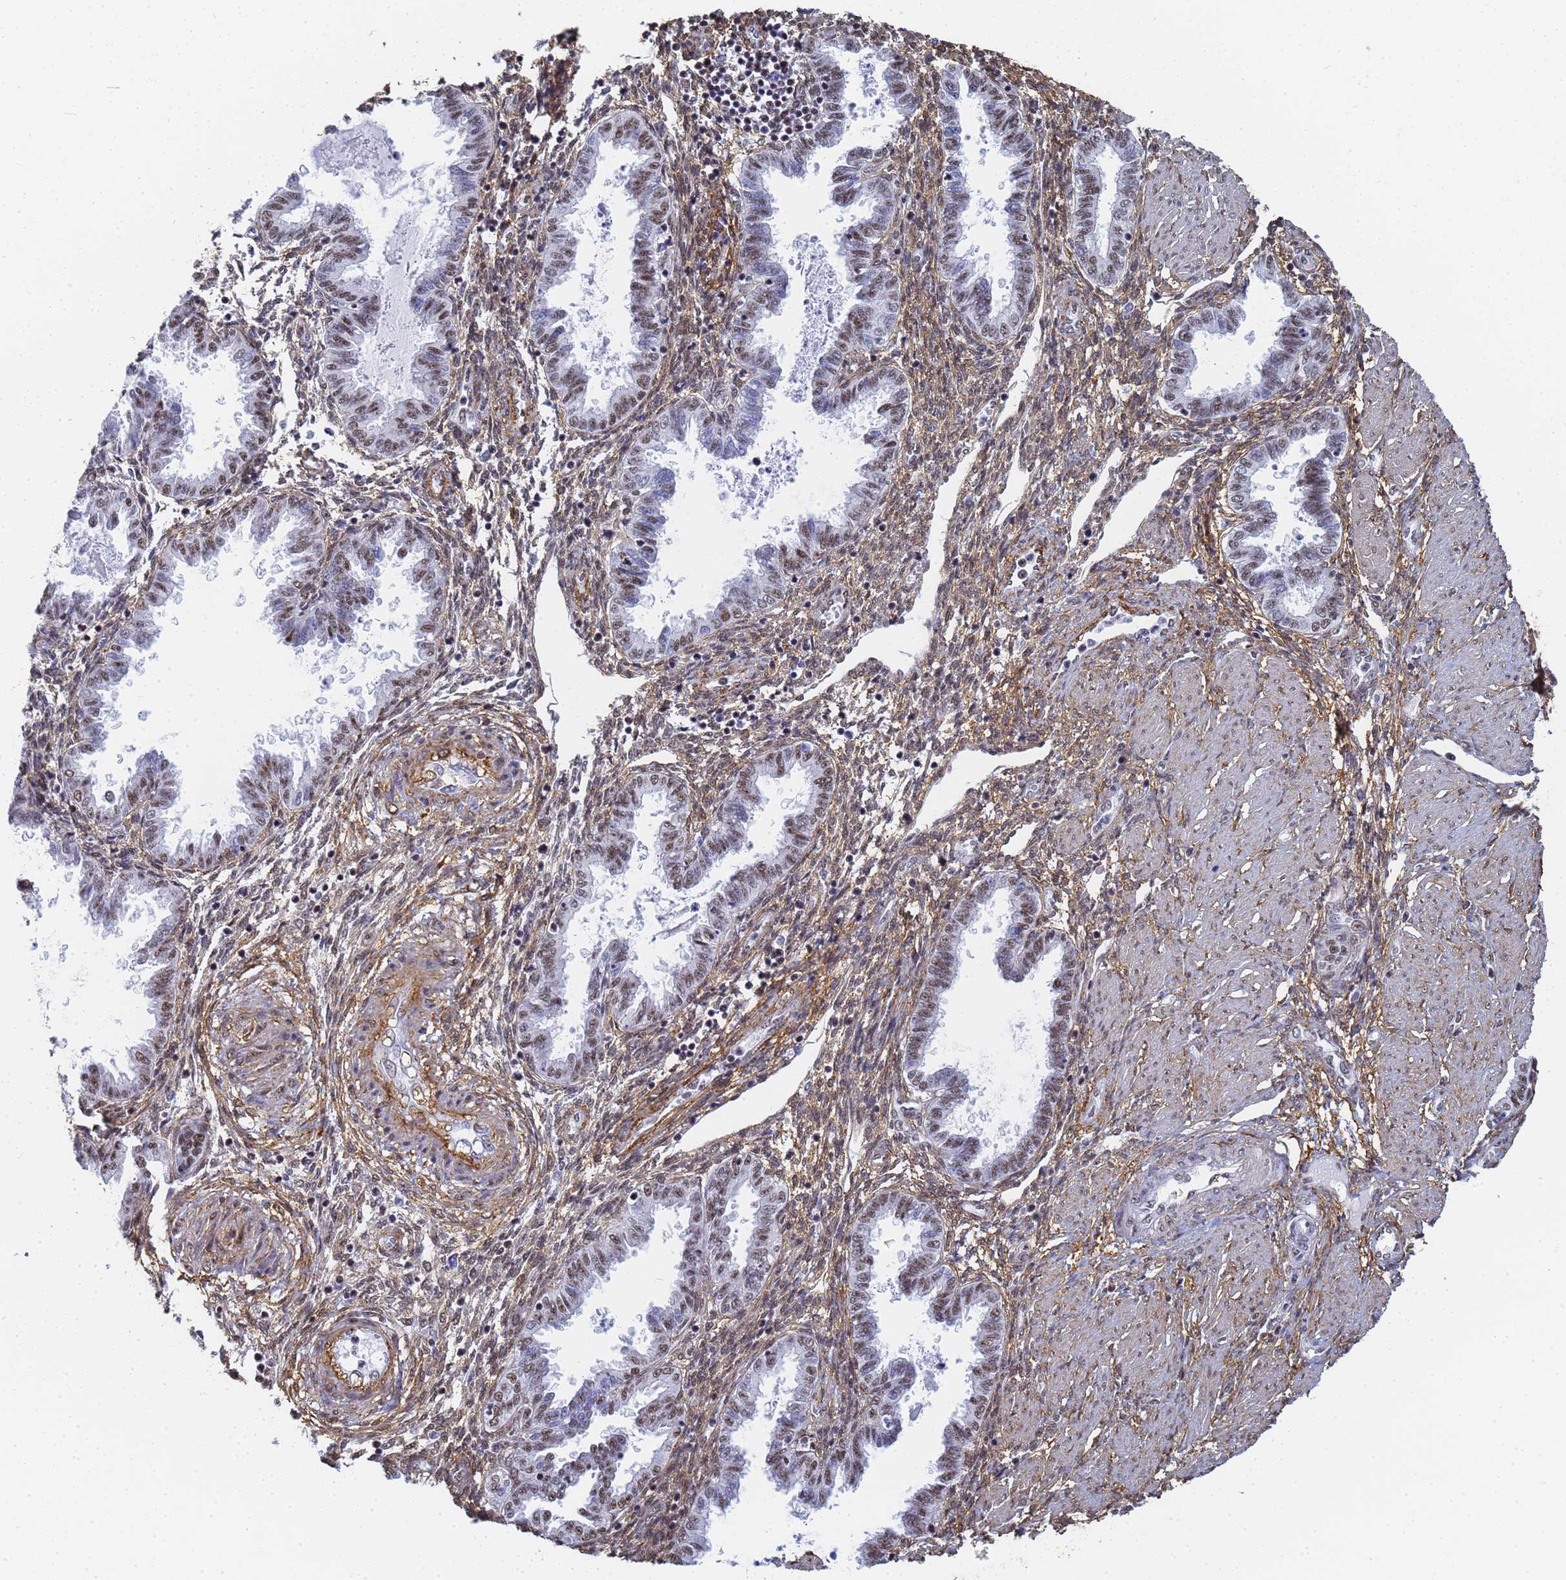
{"staining": {"intensity": "moderate", "quantity": "<25%", "location": "cytoplasmic/membranous,nuclear"}, "tissue": "endometrium", "cell_type": "Cells in endometrial stroma", "image_type": "normal", "snomed": [{"axis": "morphology", "description": "Normal tissue, NOS"}, {"axis": "topography", "description": "Endometrium"}], "caption": "A photomicrograph of human endometrium stained for a protein displays moderate cytoplasmic/membranous,nuclear brown staining in cells in endometrial stroma. (brown staining indicates protein expression, while blue staining denotes nuclei).", "gene": "PRRT4", "patient": {"sex": "female", "age": 33}}